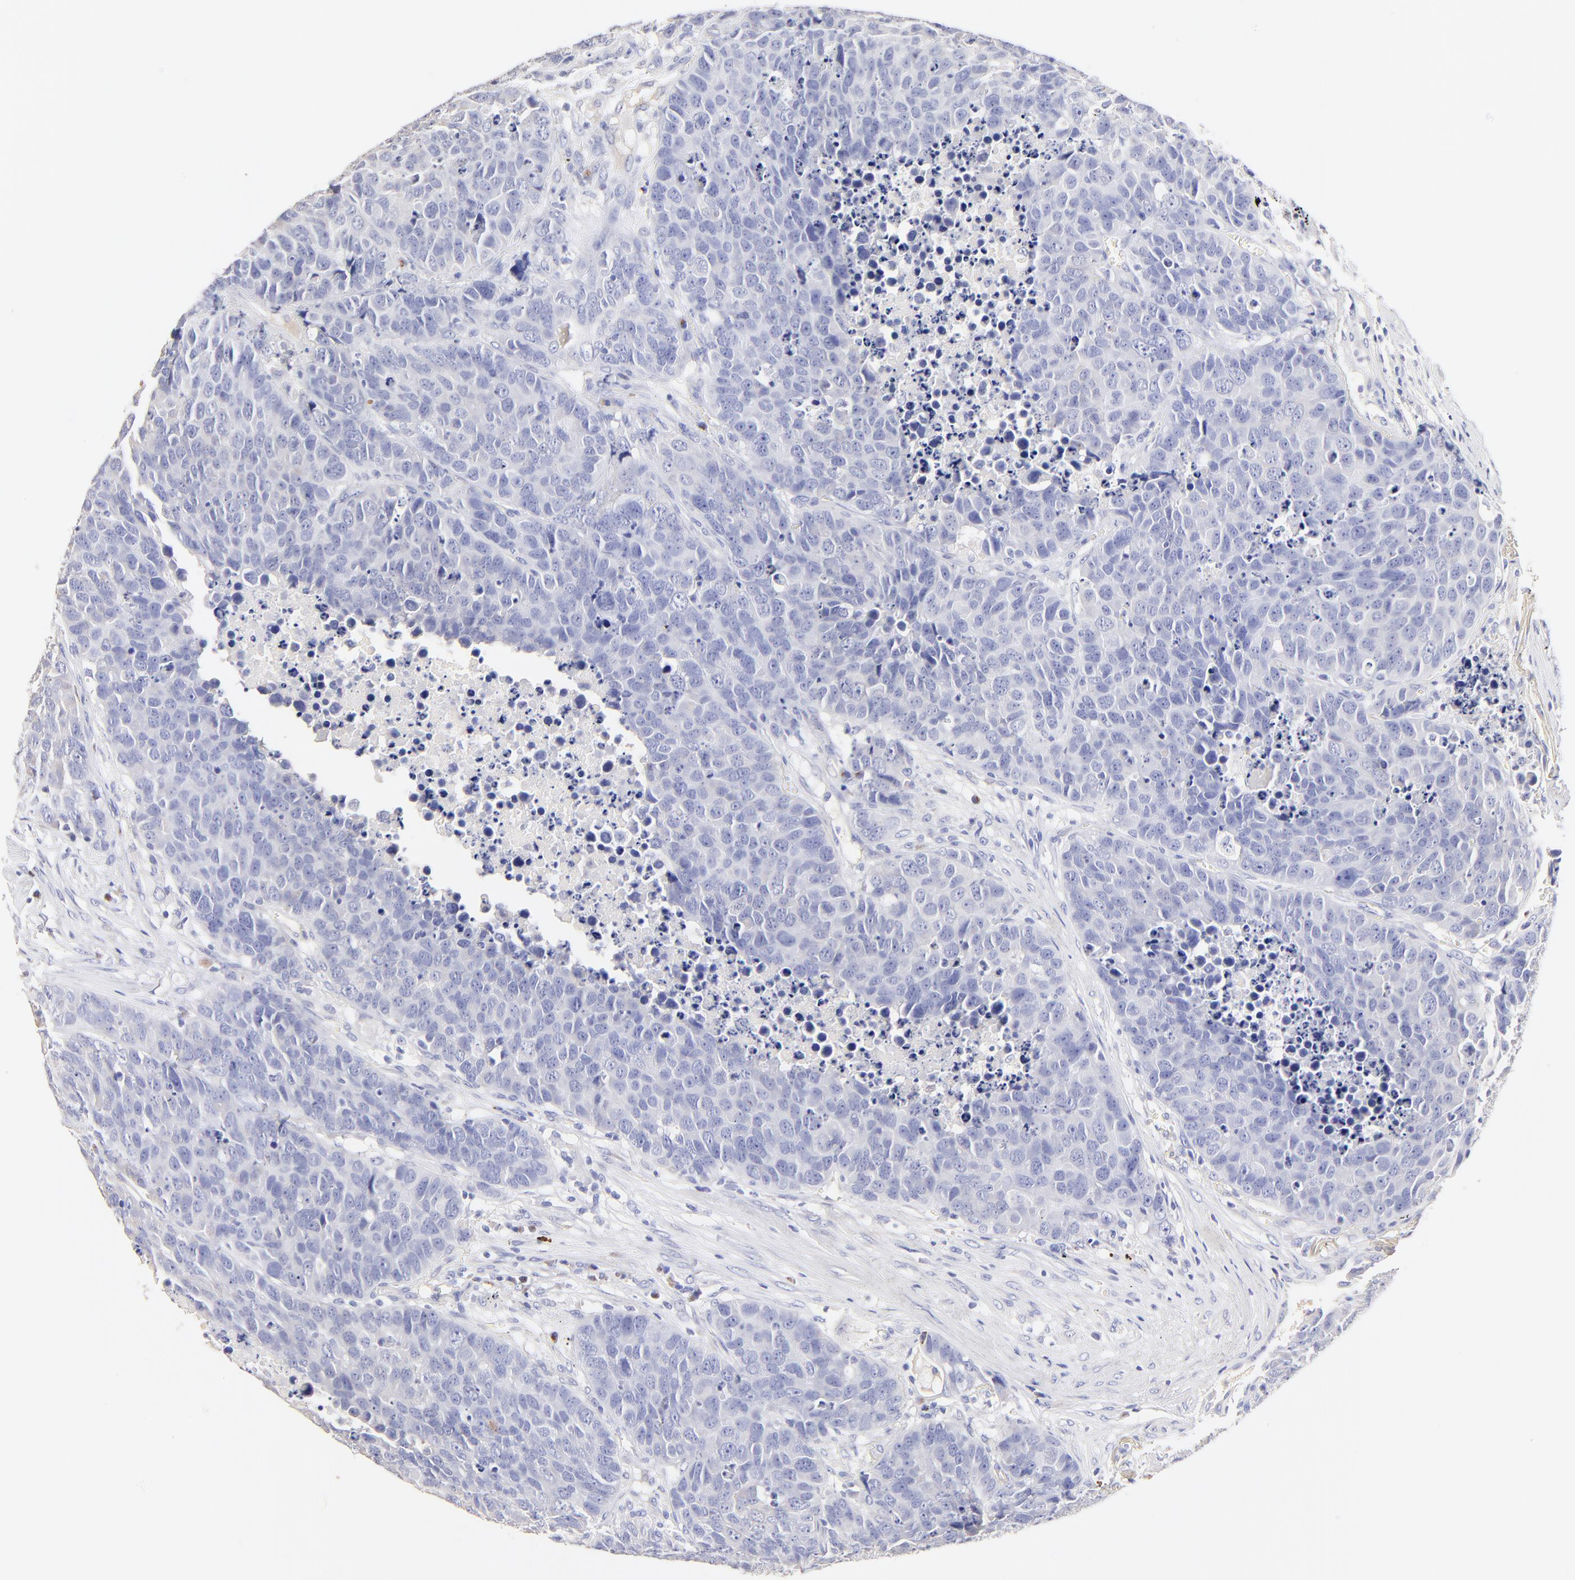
{"staining": {"intensity": "negative", "quantity": "none", "location": "none"}, "tissue": "carcinoid", "cell_type": "Tumor cells", "image_type": "cancer", "snomed": [{"axis": "morphology", "description": "Carcinoid, malignant, NOS"}, {"axis": "topography", "description": "Lung"}], "caption": "A photomicrograph of malignant carcinoid stained for a protein reveals no brown staining in tumor cells.", "gene": "ASB9", "patient": {"sex": "male", "age": 60}}